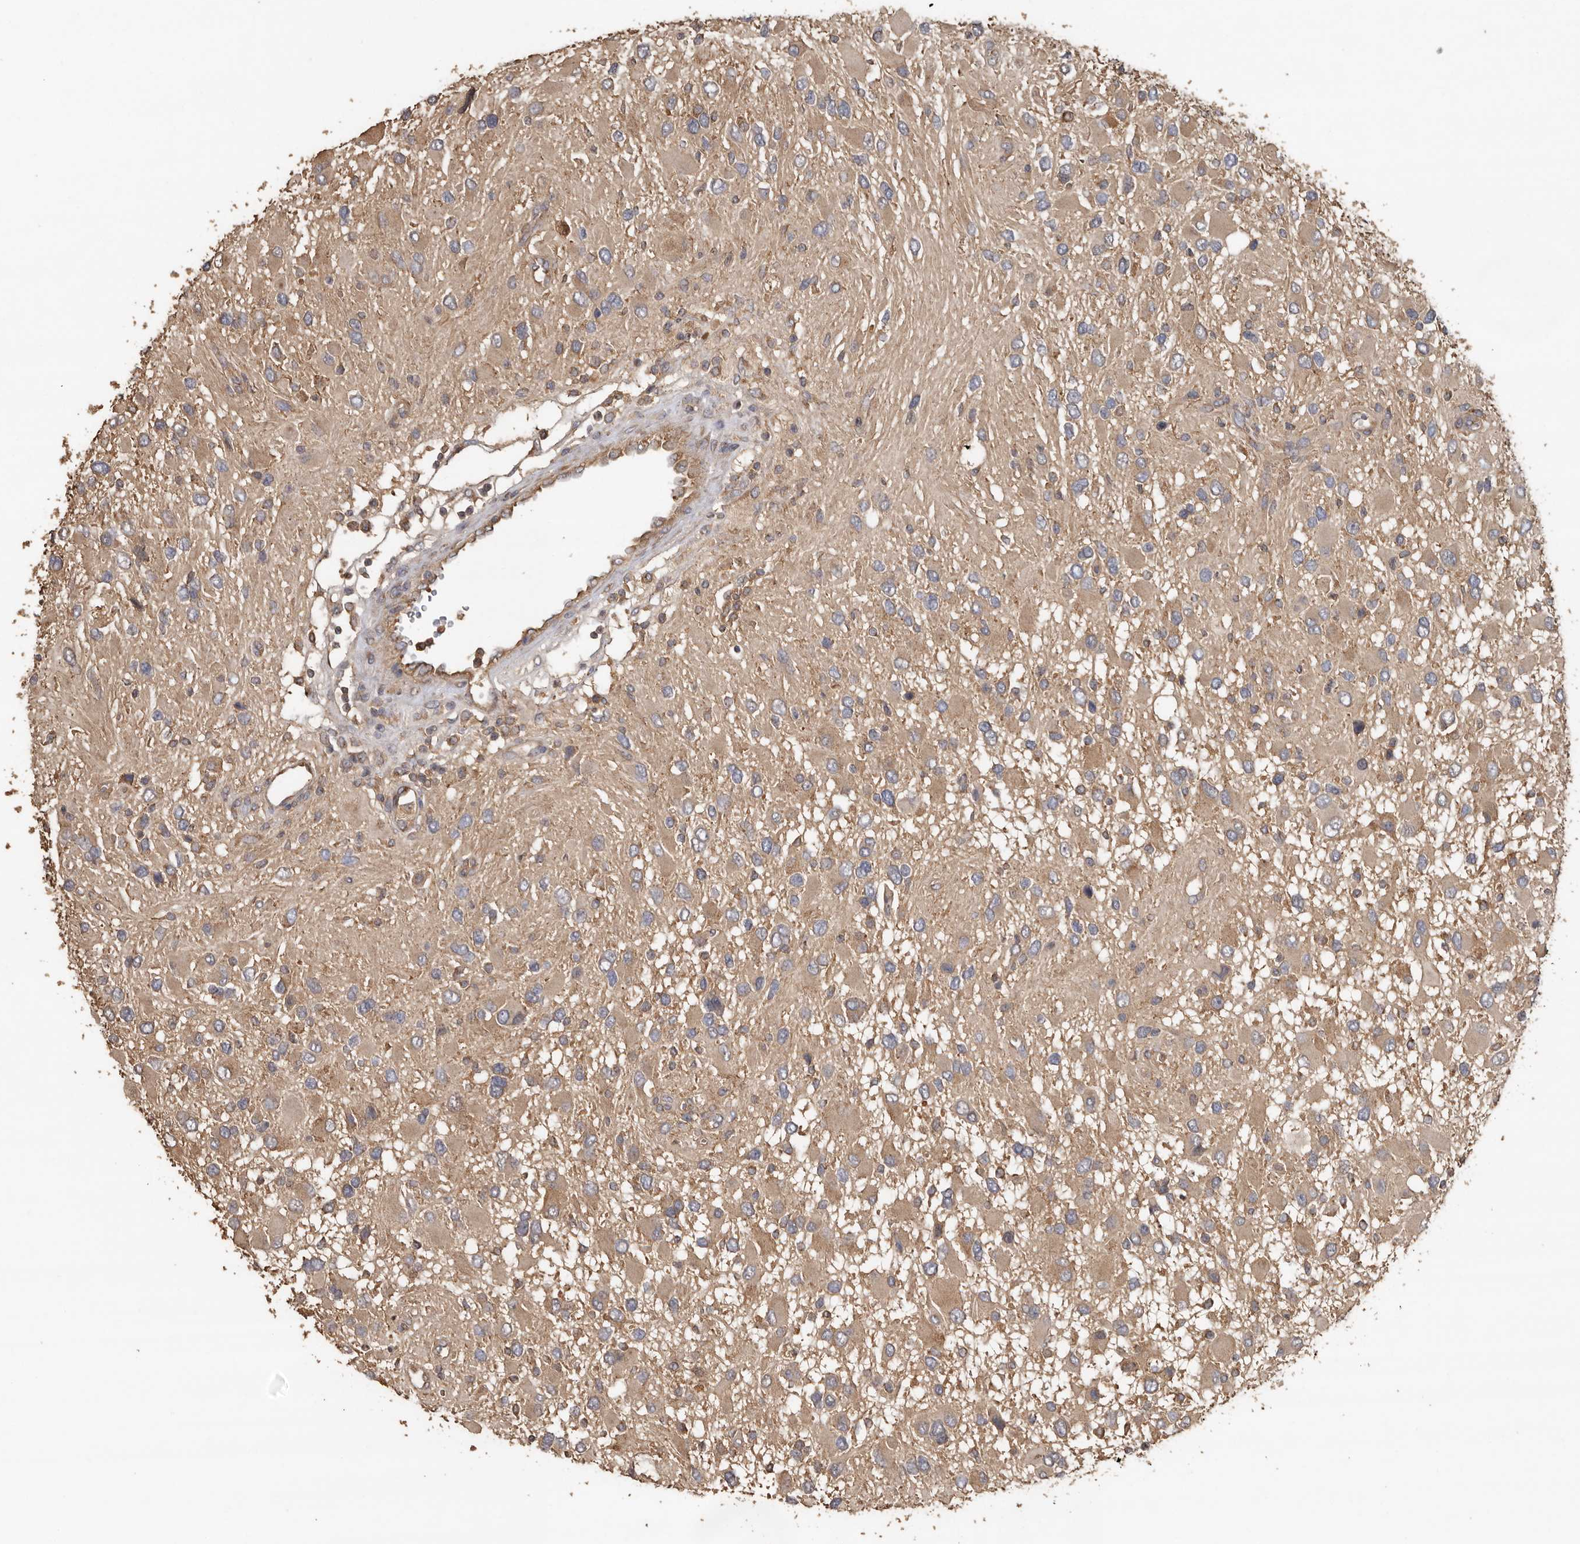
{"staining": {"intensity": "moderate", "quantity": ">75%", "location": "cytoplasmic/membranous"}, "tissue": "glioma", "cell_type": "Tumor cells", "image_type": "cancer", "snomed": [{"axis": "morphology", "description": "Glioma, malignant, High grade"}, {"axis": "topography", "description": "Brain"}], "caption": "Moderate cytoplasmic/membranous expression for a protein is identified in about >75% of tumor cells of high-grade glioma (malignant) using immunohistochemistry (IHC).", "gene": "FLCN", "patient": {"sex": "male", "age": 53}}